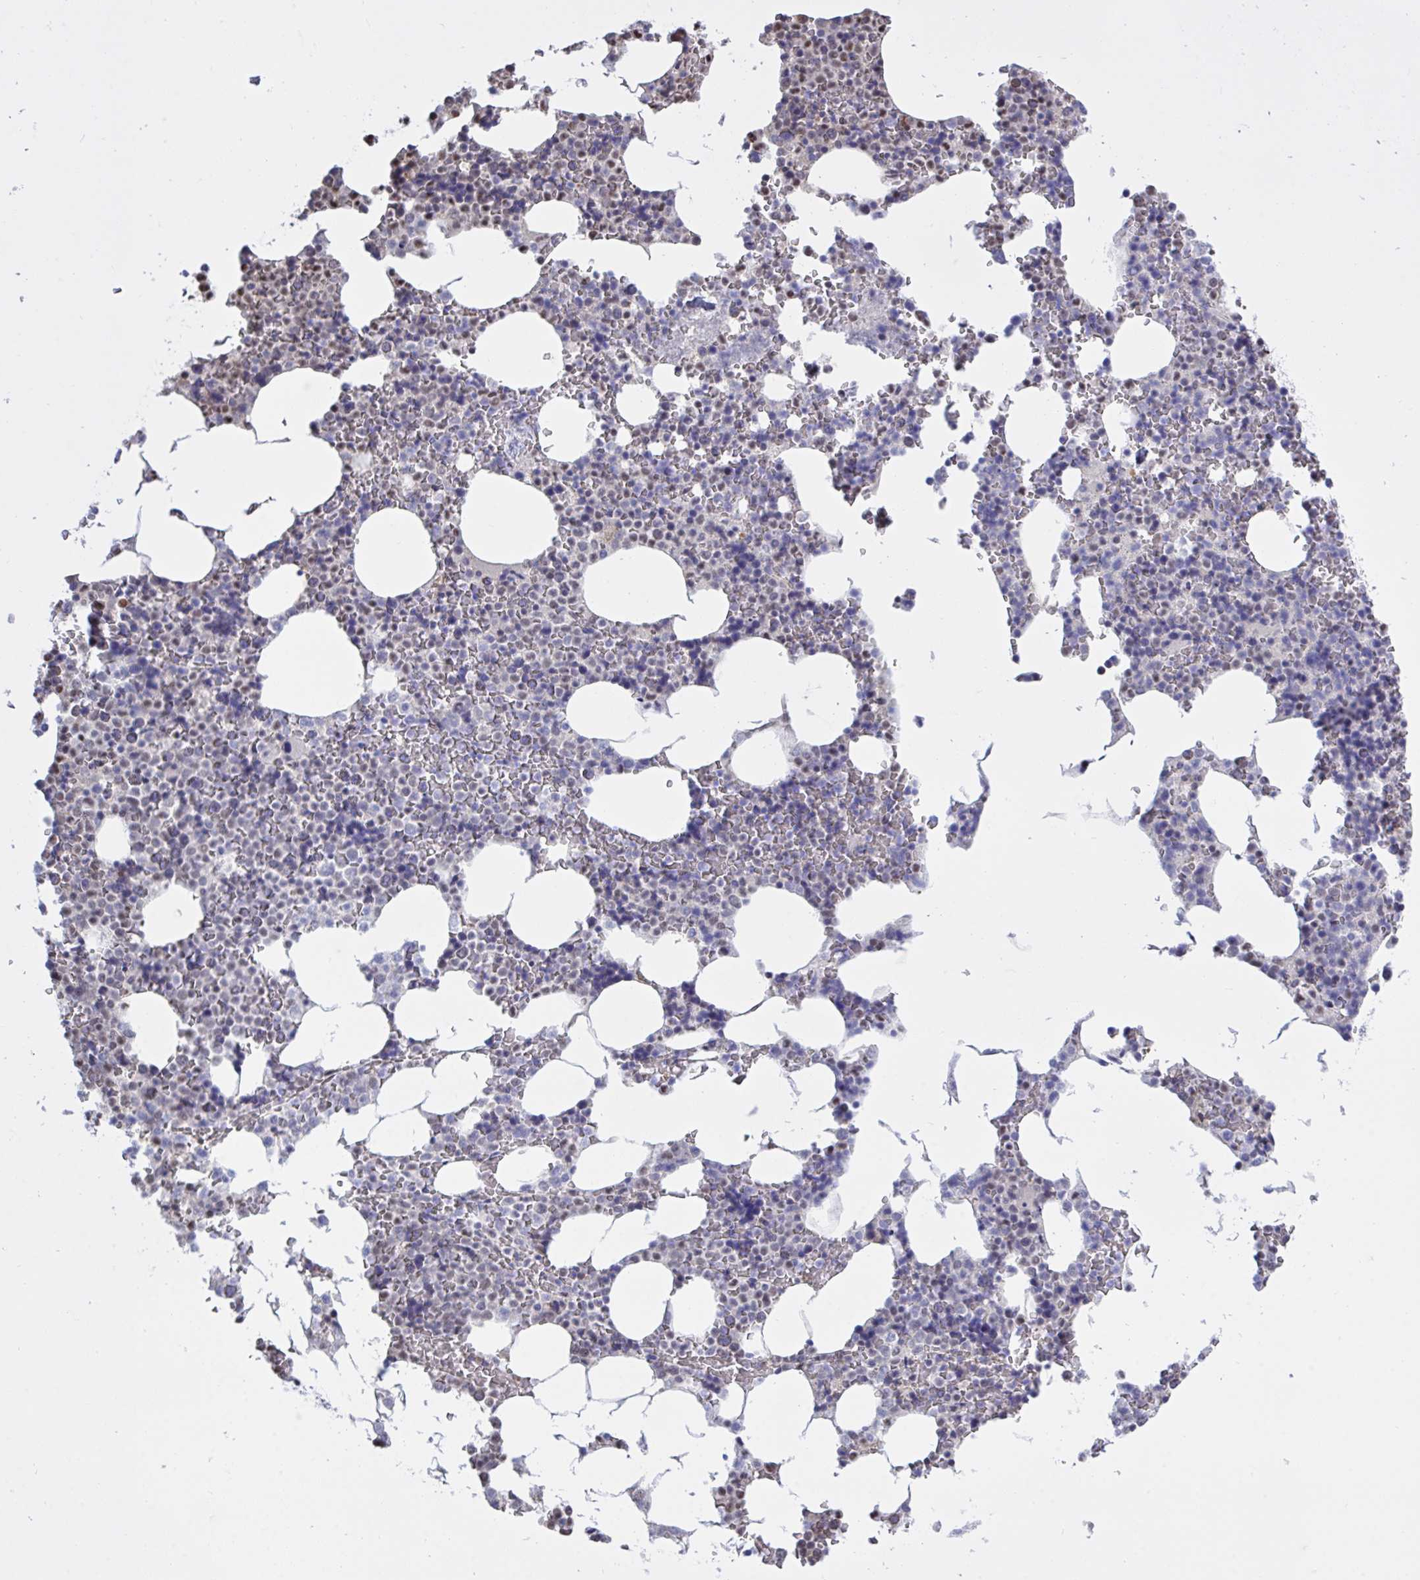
{"staining": {"intensity": "moderate", "quantity": "<25%", "location": "nuclear"}, "tissue": "bone marrow", "cell_type": "Hematopoietic cells", "image_type": "normal", "snomed": [{"axis": "morphology", "description": "Normal tissue, NOS"}, {"axis": "topography", "description": "Bone marrow"}], "caption": "High-power microscopy captured an immunohistochemistry (IHC) histopathology image of unremarkable bone marrow, revealing moderate nuclear positivity in about <25% of hematopoietic cells.", "gene": "HNRNPDL", "patient": {"sex": "female", "age": 42}}